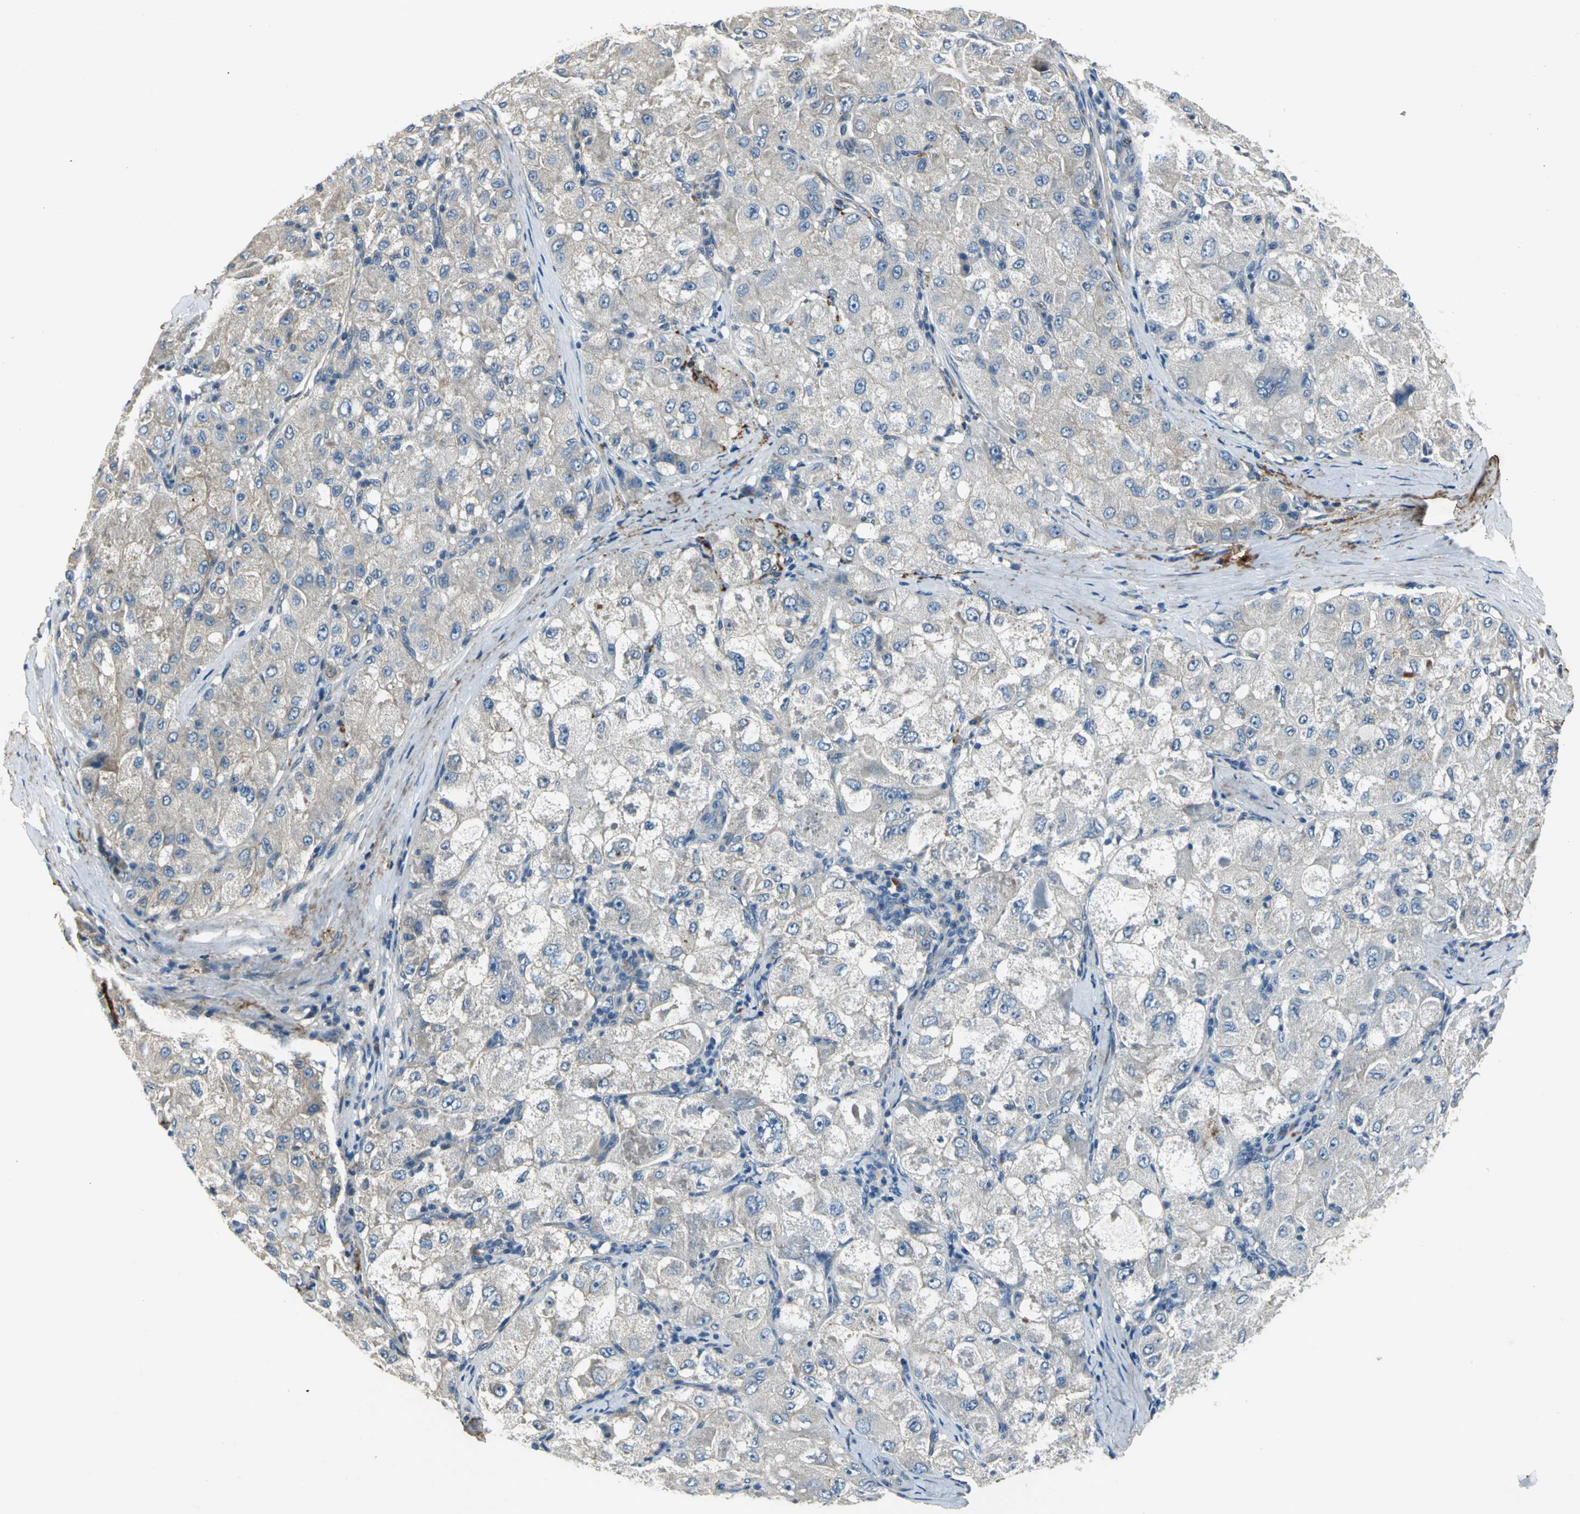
{"staining": {"intensity": "negative", "quantity": "none", "location": "none"}, "tissue": "liver cancer", "cell_type": "Tumor cells", "image_type": "cancer", "snomed": [{"axis": "morphology", "description": "Carcinoma, Hepatocellular, NOS"}, {"axis": "topography", "description": "Liver"}], "caption": "Immunohistochemistry (IHC) of liver cancer (hepatocellular carcinoma) displays no staining in tumor cells.", "gene": "SLC16A7", "patient": {"sex": "male", "age": 80}}